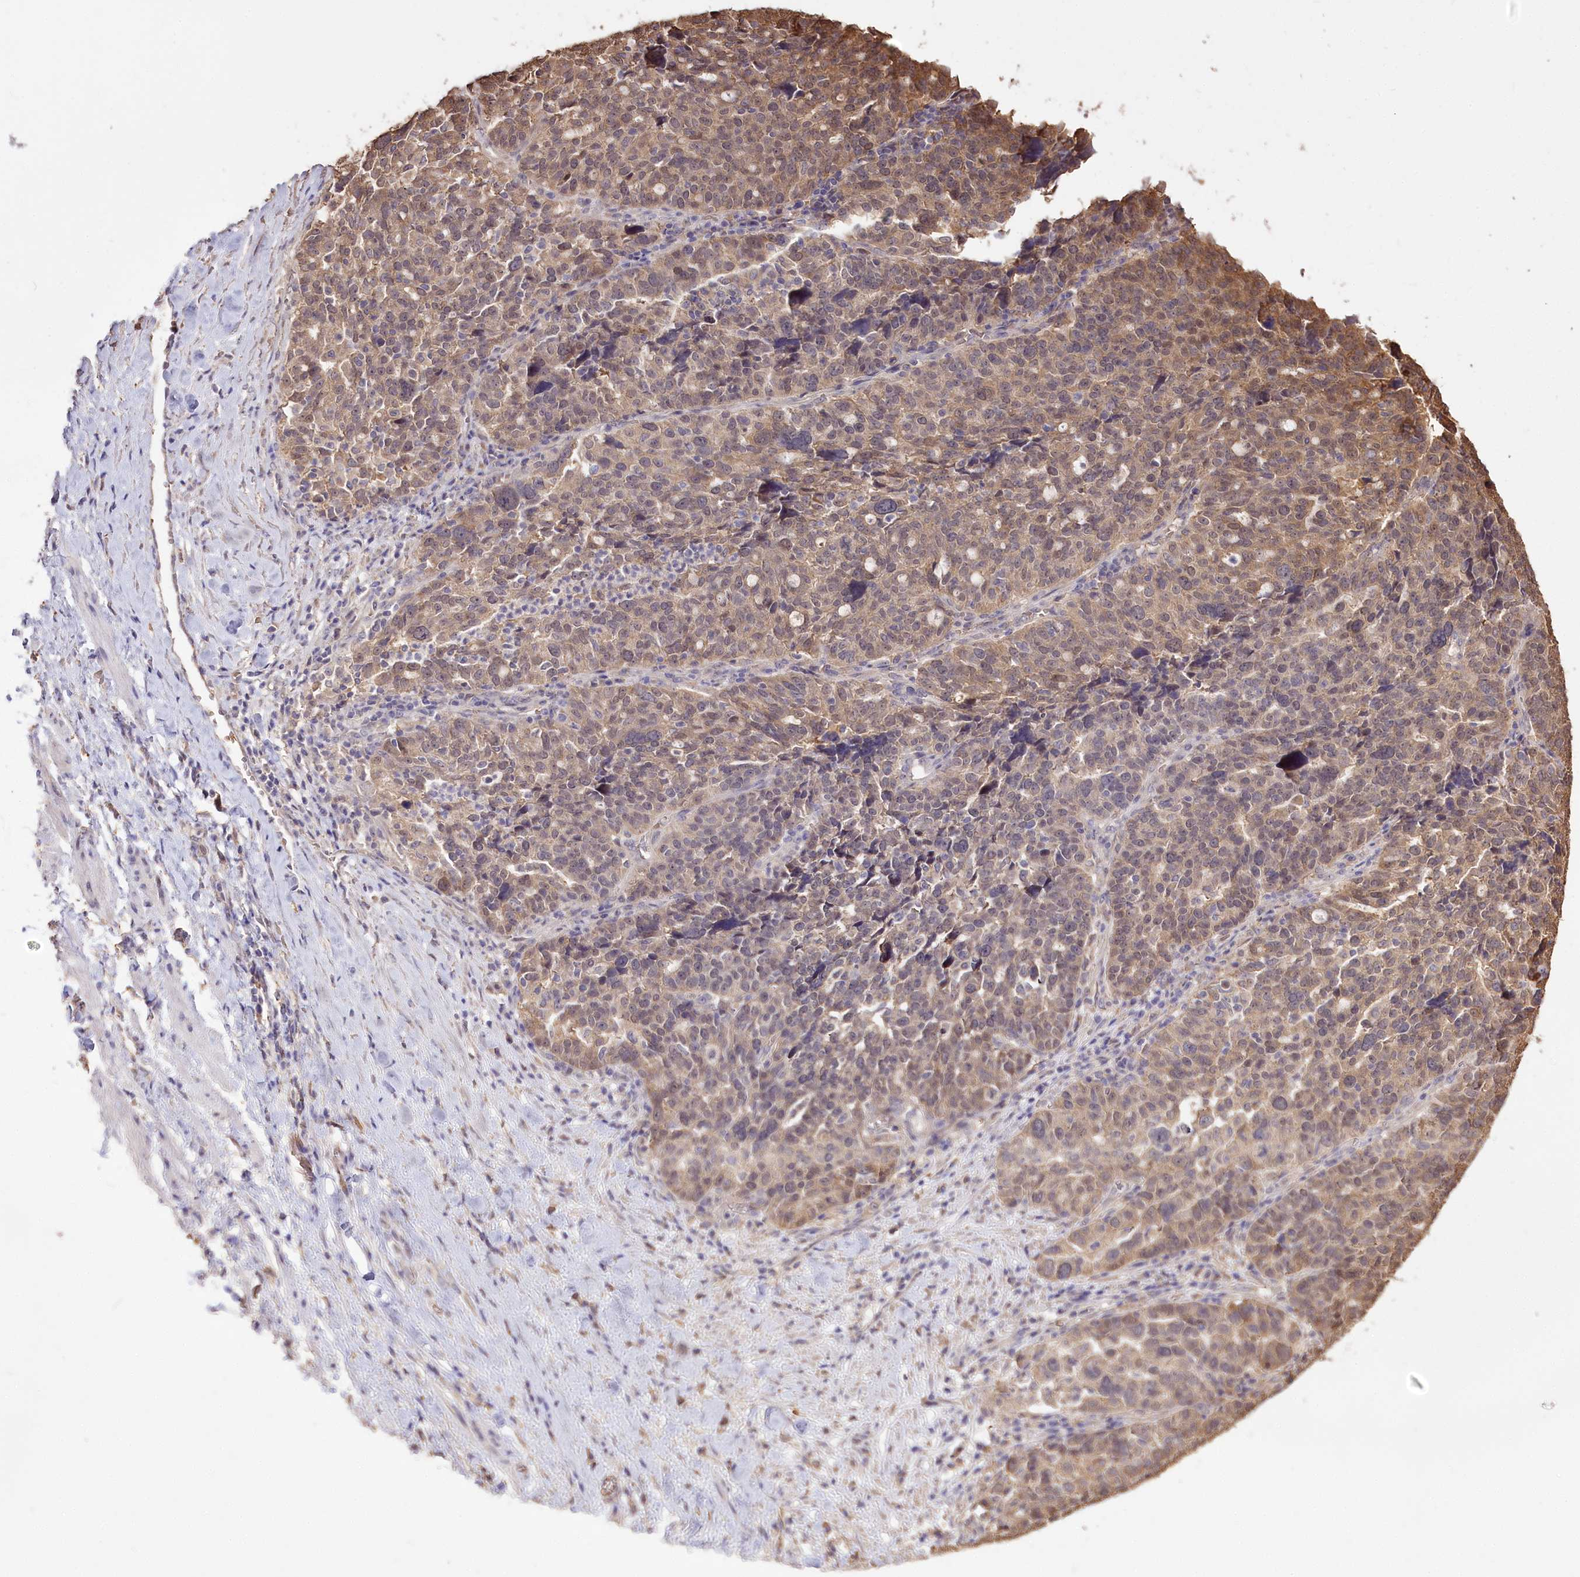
{"staining": {"intensity": "moderate", "quantity": ">75%", "location": "cytoplasmic/membranous"}, "tissue": "ovarian cancer", "cell_type": "Tumor cells", "image_type": "cancer", "snomed": [{"axis": "morphology", "description": "Cystadenocarcinoma, serous, NOS"}, {"axis": "topography", "description": "Ovary"}], "caption": "A histopathology image of ovarian cancer (serous cystadenocarcinoma) stained for a protein displays moderate cytoplasmic/membranous brown staining in tumor cells.", "gene": "R3HDM2", "patient": {"sex": "female", "age": 59}}